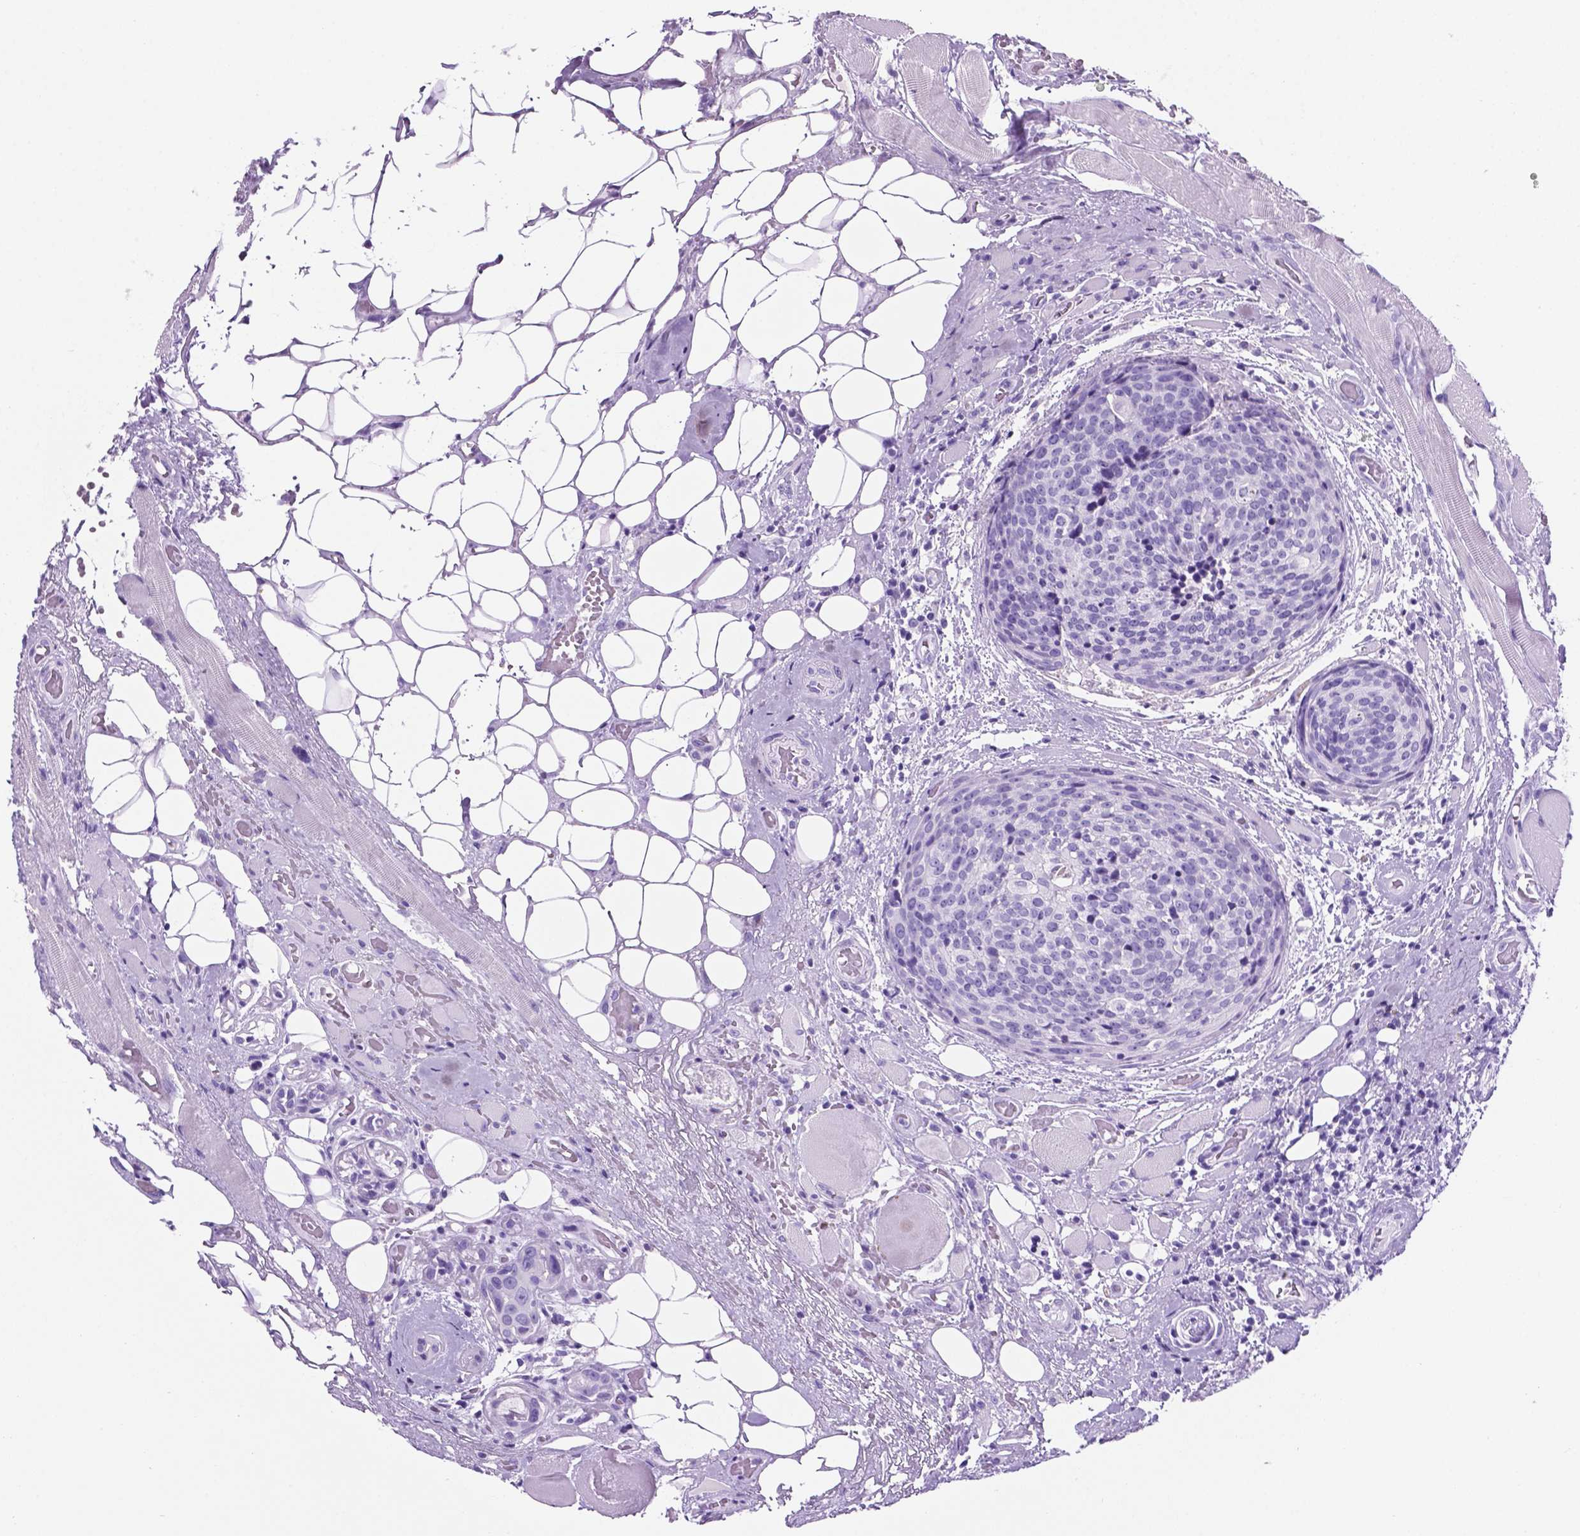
{"staining": {"intensity": "negative", "quantity": "none", "location": "none"}, "tissue": "head and neck cancer", "cell_type": "Tumor cells", "image_type": "cancer", "snomed": [{"axis": "morphology", "description": "Squamous cell carcinoma, NOS"}, {"axis": "topography", "description": "Oral tissue"}, {"axis": "topography", "description": "Head-Neck"}], "caption": "Immunohistochemical staining of human squamous cell carcinoma (head and neck) demonstrates no significant expression in tumor cells.", "gene": "C17orf107", "patient": {"sex": "male", "age": 64}}